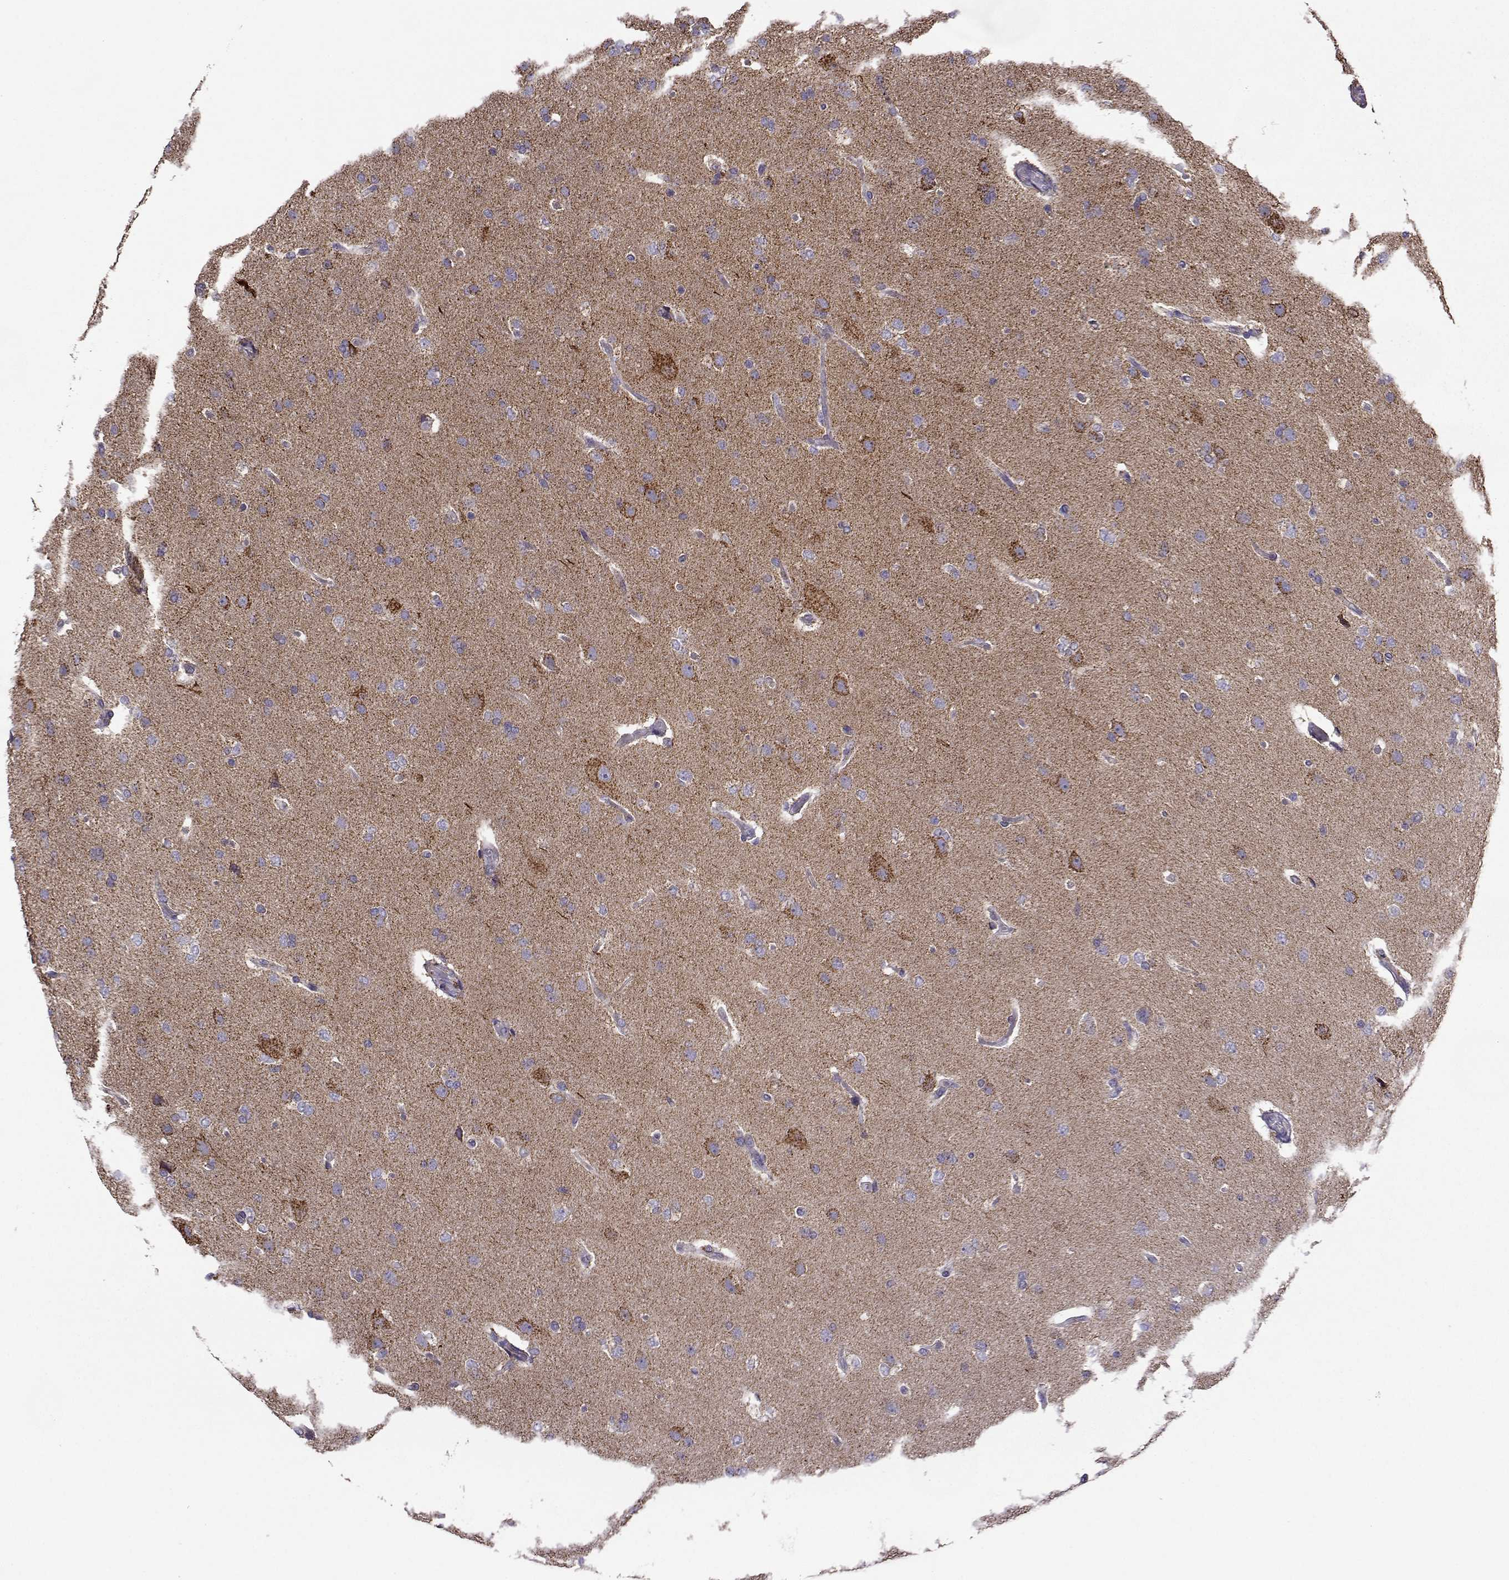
{"staining": {"intensity": "negative", "quantity": "none", "location": "none"}, "tissue": "glioma", "cell_type": "Tumor cells", "image_type": "cancer", "snomed": [{"axis": "morphology", "description": "Glioma, malignant, High grade"}, {"axis": "topography", "description": "Brain"}], "caption": "Tumor cells are negative for brown protein staining in glioma.", "gene": "NECAB3", "patient": {"sex": "male", "age": 68}}